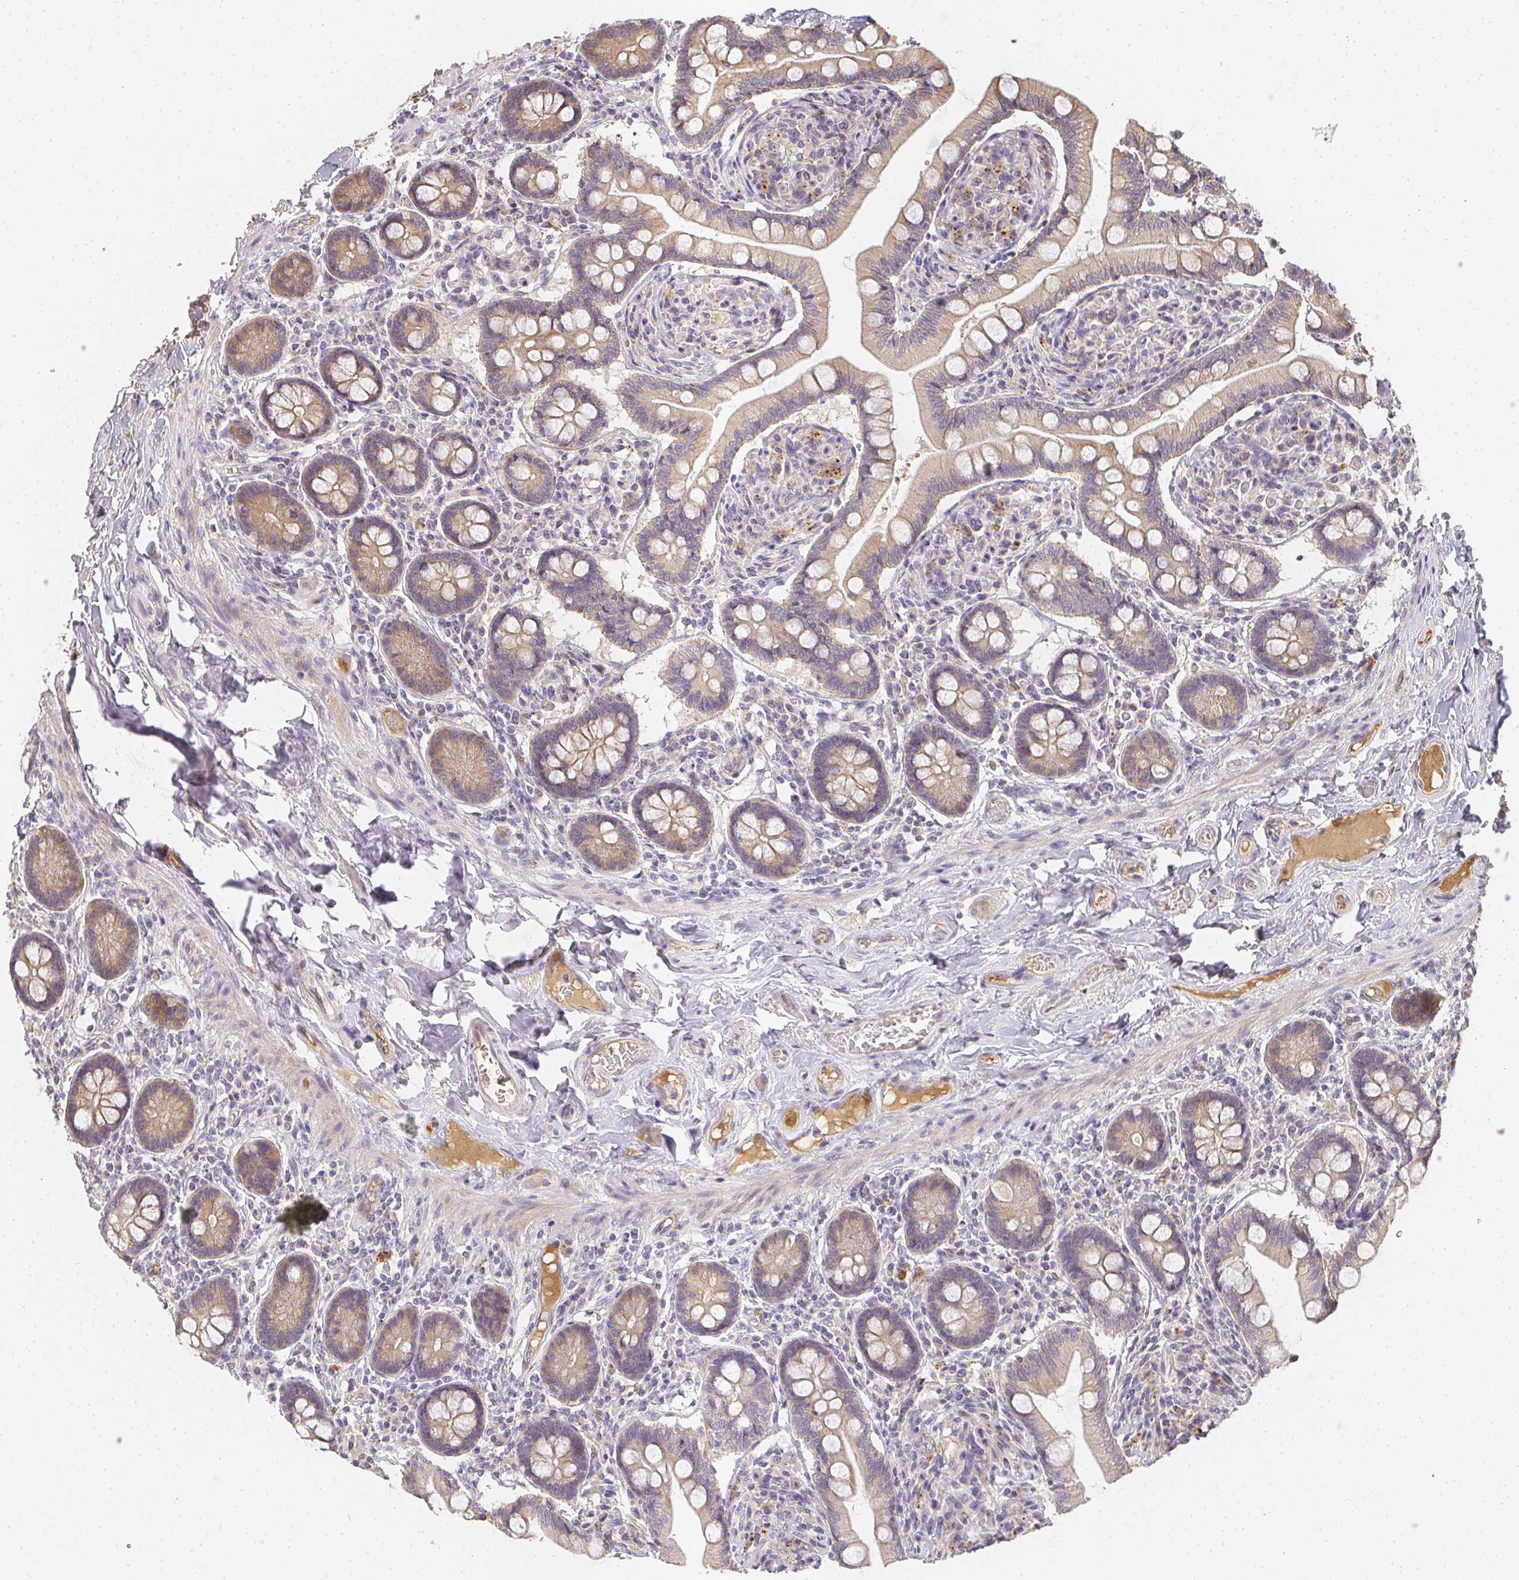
{"staining": {"intensity": "weak", "quantity": ">75%", "location": "cytoplasmic/membranous"}, "tissue": "small intestine", "cell_type": "Glandular cells", "image_type": "normal", "snomed": [{"axis": "morphology", "description": "Normal tissue, NOS"}, {"axis": "topography", "description": "Small intestine"}], "caption": "Brown immunohistochemical staining in unremarkable human small intestine demonstrates weak cytoplasmic/membranous expression in about >75% of glandular cells. (DAB IHC, brown staining for protein, blue staining for nuclei).", "gene": "SLC35B3", "patient": {"sex": "female", "age": 64}}